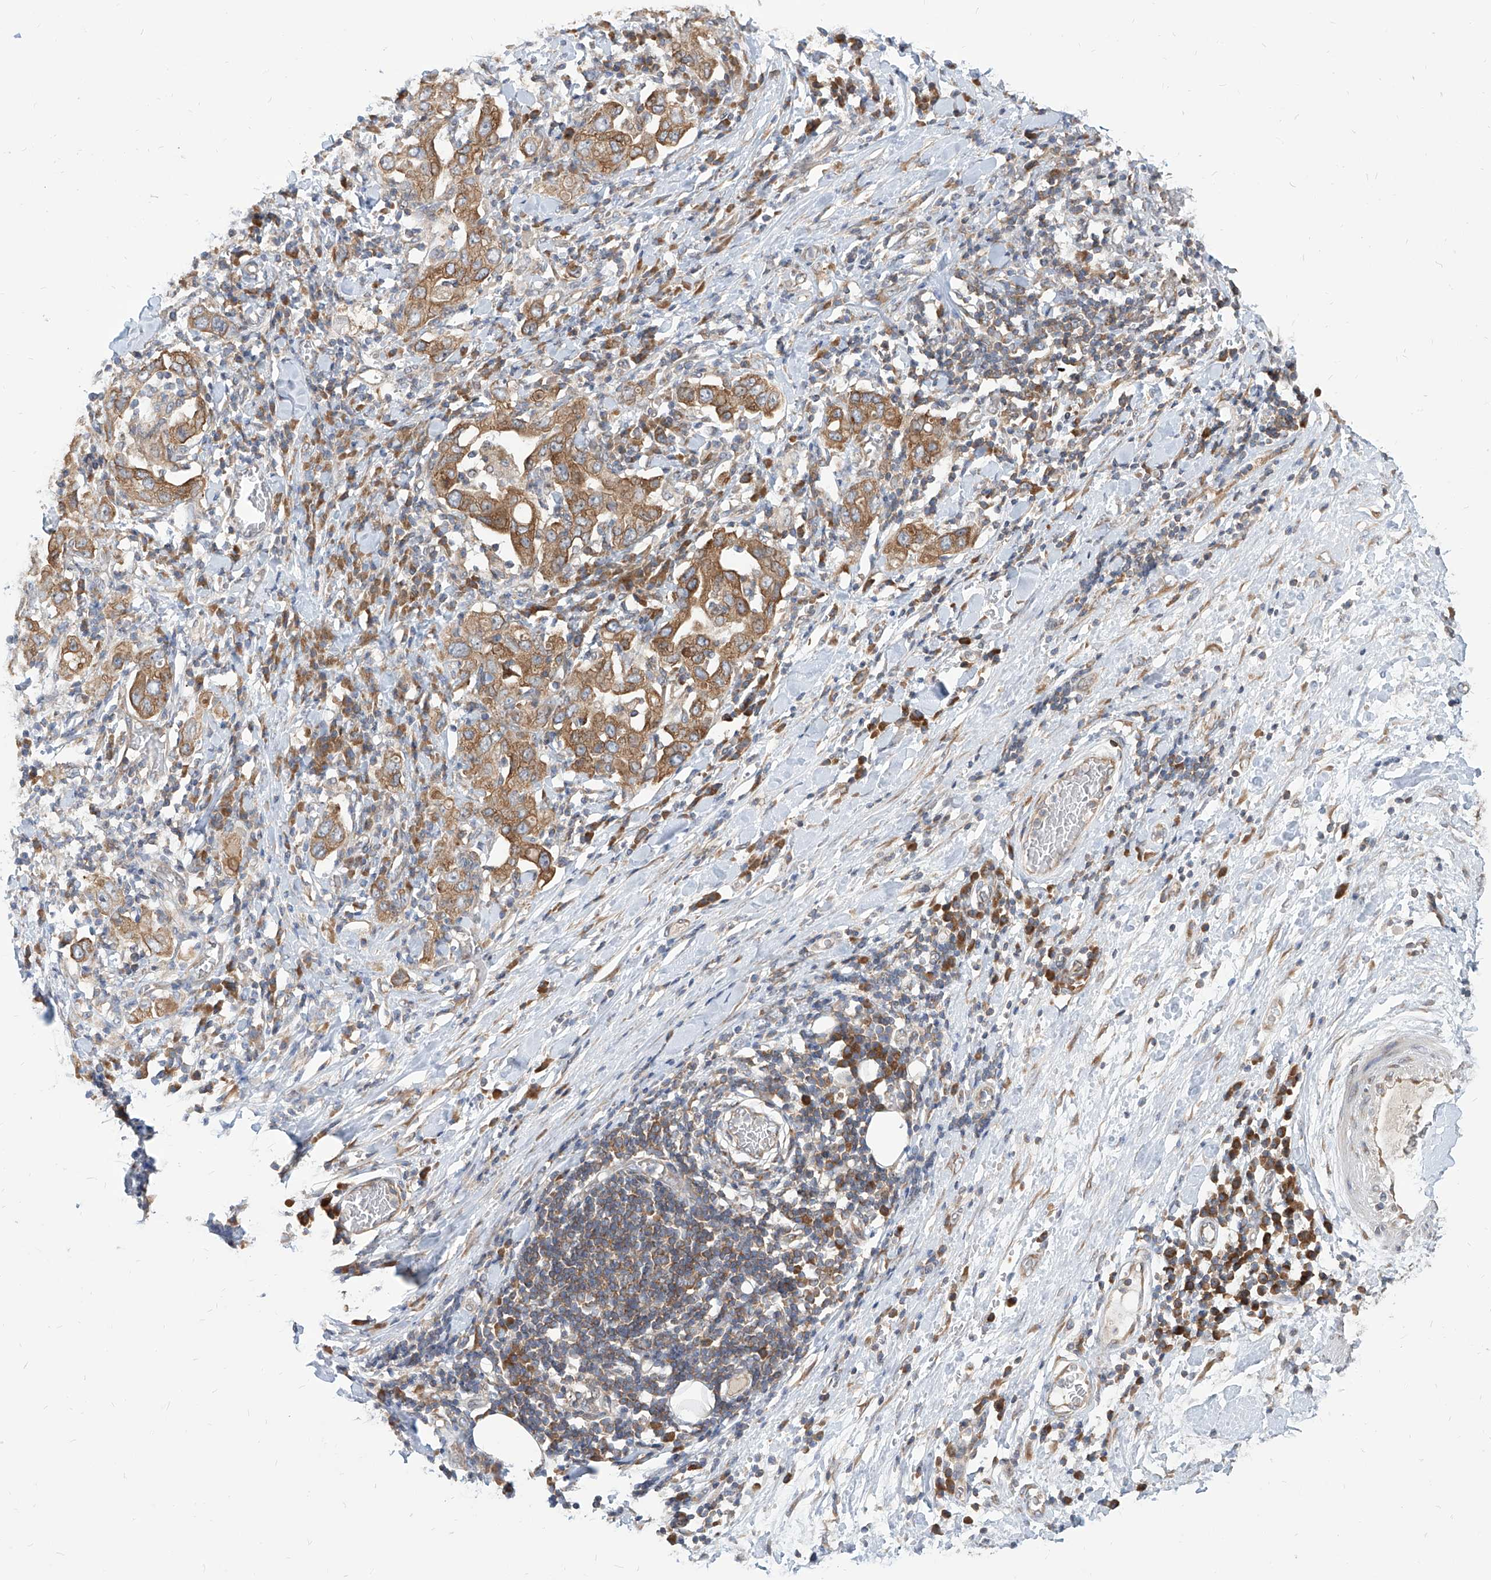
{"staining": {"intensity": "moderate", "quantity": ">75%", "location": "cytoplasmic/membranous"}, "tissue": "stomach cancer", "cell_type": "Tumor cells", "image_type": "cancer", "snomed": [{"axis": "morphology", "description": "Adenocarcinoma, NOS"}, {"axis": "topography", "description": "Stomach, upper"}], "caption": "Human stomach adenocarcinoma stained with a brown dye reveals moderate cytoplasmic/membranous positive positivity in approximately >75% of tumor cells.", "gene": "FAM83B", "patient": {"sex": "male", "age": 62}}